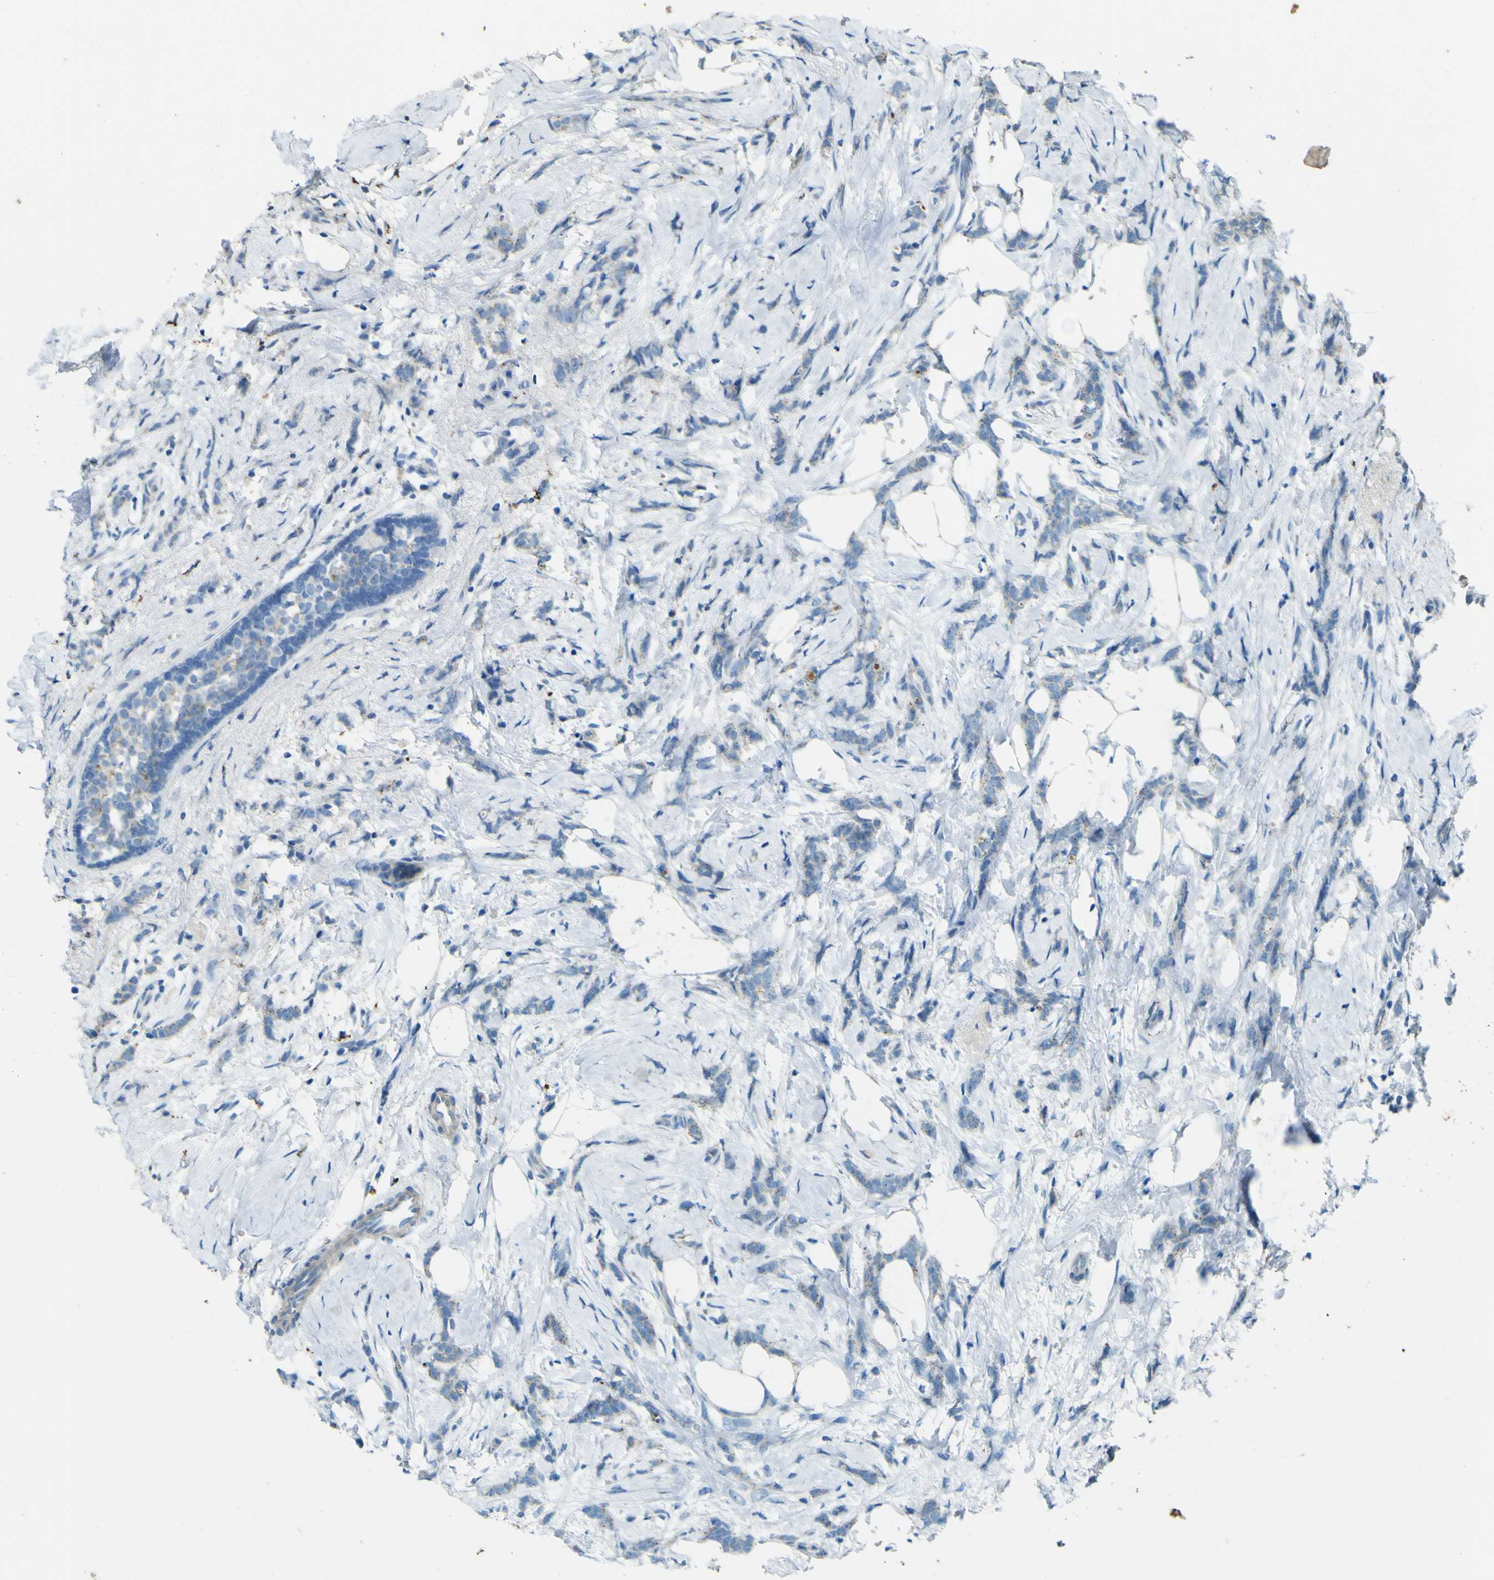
{"staining": {"intensity": "negative", "quantity": "none", "location": "none"}, "tissue": "breast cancer", "cell_type": "Tumor cells", "image_type": "cancer", "snomed": [{"axis": "morphology", "description": "Lobular carcinoma, in situ"}, {"axis": "morphology", "description": "Lobular carcinoma"}, {"axis": "topography", "description": "Breast"}], "caption": "Human breast cancer stained for a protein using immunohistochemistry shows no positivity in tumor cells.", "gene": "PDE9A", "patient": {"sex": "female", "age": 41}}